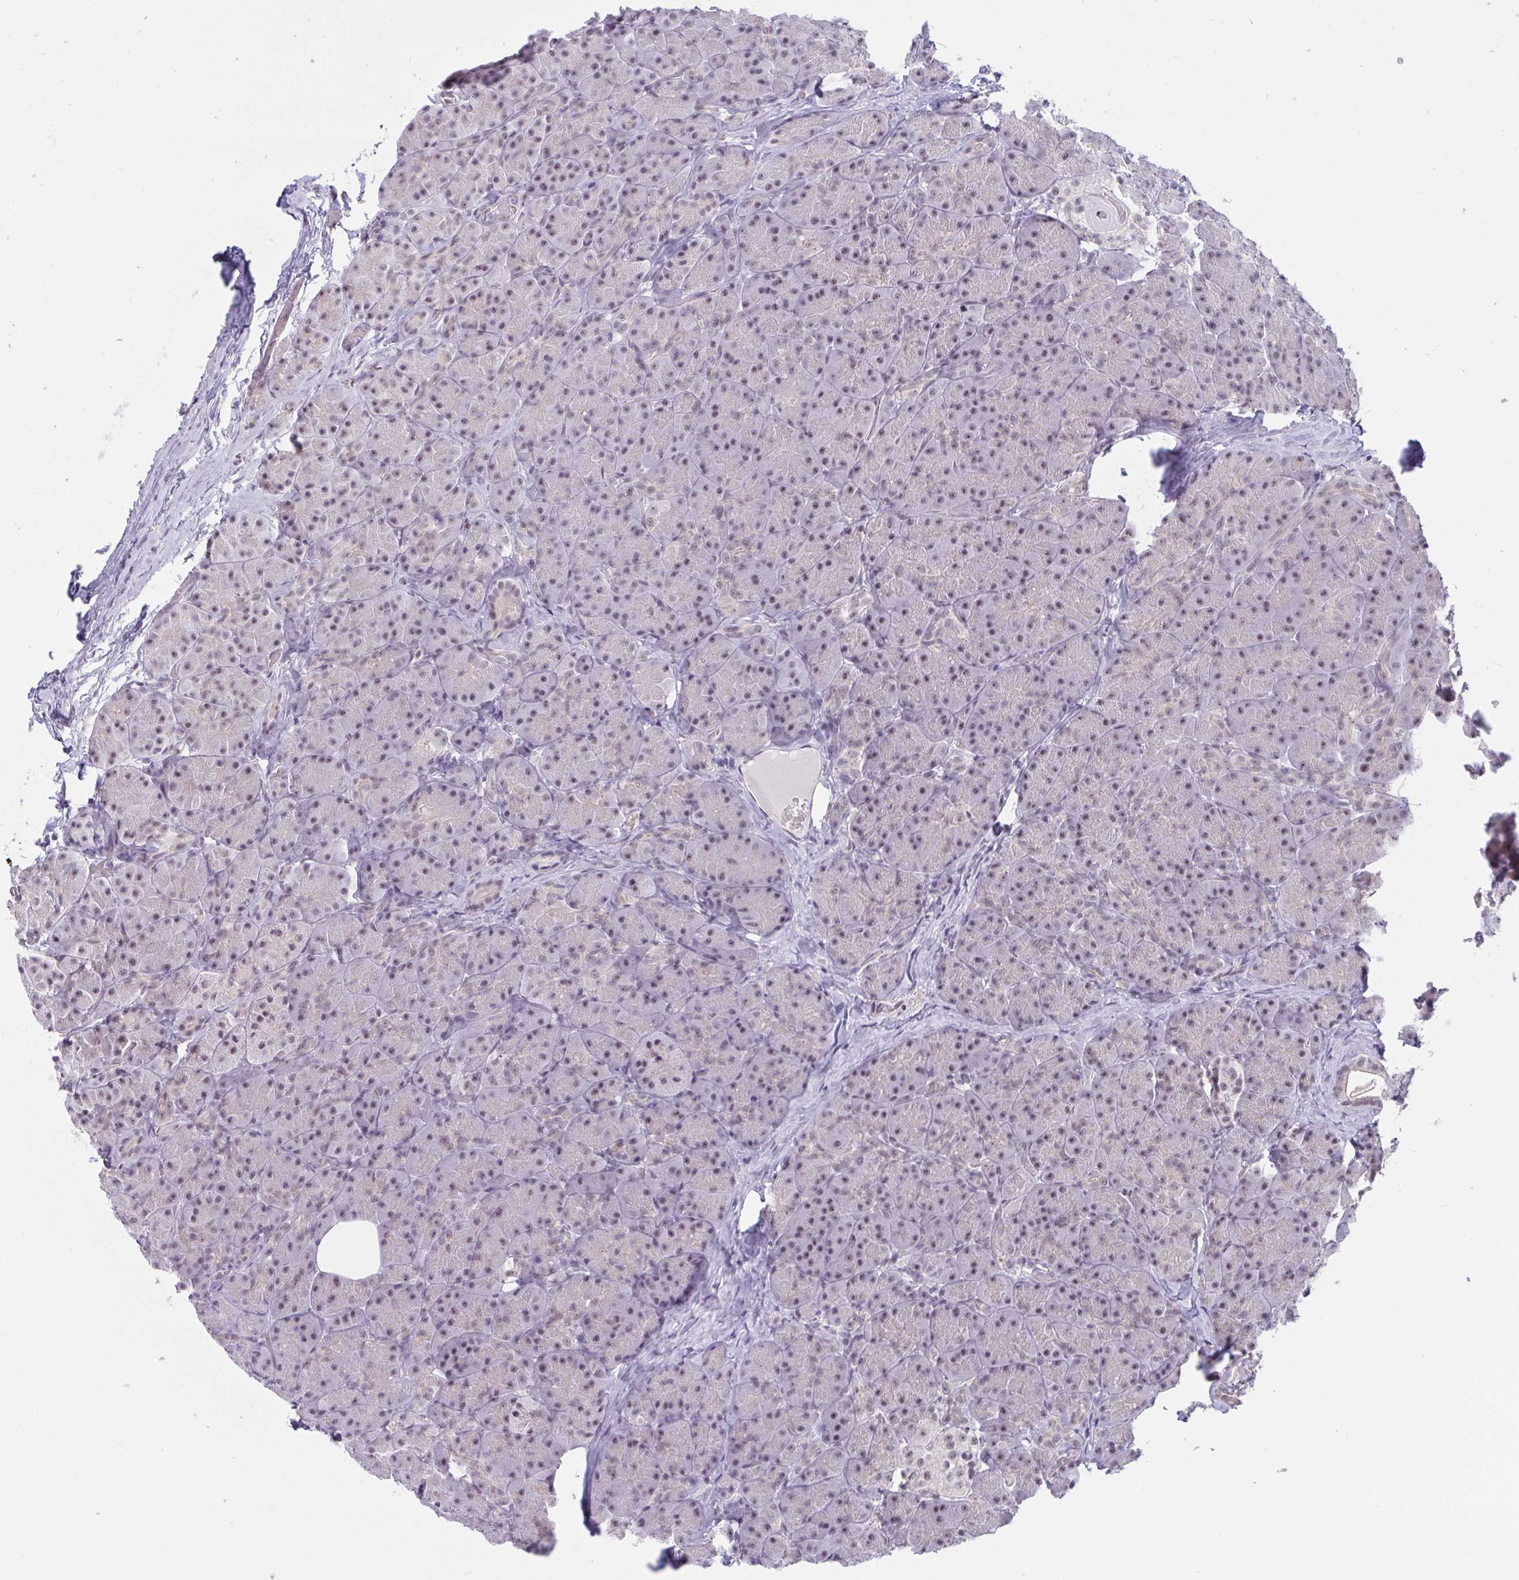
{"staining": {"intensity": "weak", "quantity": "<25%", "location": "nuclear"}, "tissue": "pancreas", "cell_type": "Exocrine glandular cells", "image_type": "normal", "snomed": [{"axis": "morphology", "description": "Normal tissue, NOS"}, {"axis": "topography", "description": "Pancreas"}], "caption": "Protein analysis of benign pancreas shows no significant staining in exocrine glandular cells. Brightfield microscopy of IHC stained with DAB (brown) and hematoxylin (blue), captured at high magnification.", "gene": "PRR14", "patient": {"sex": "male", "age": 57}}